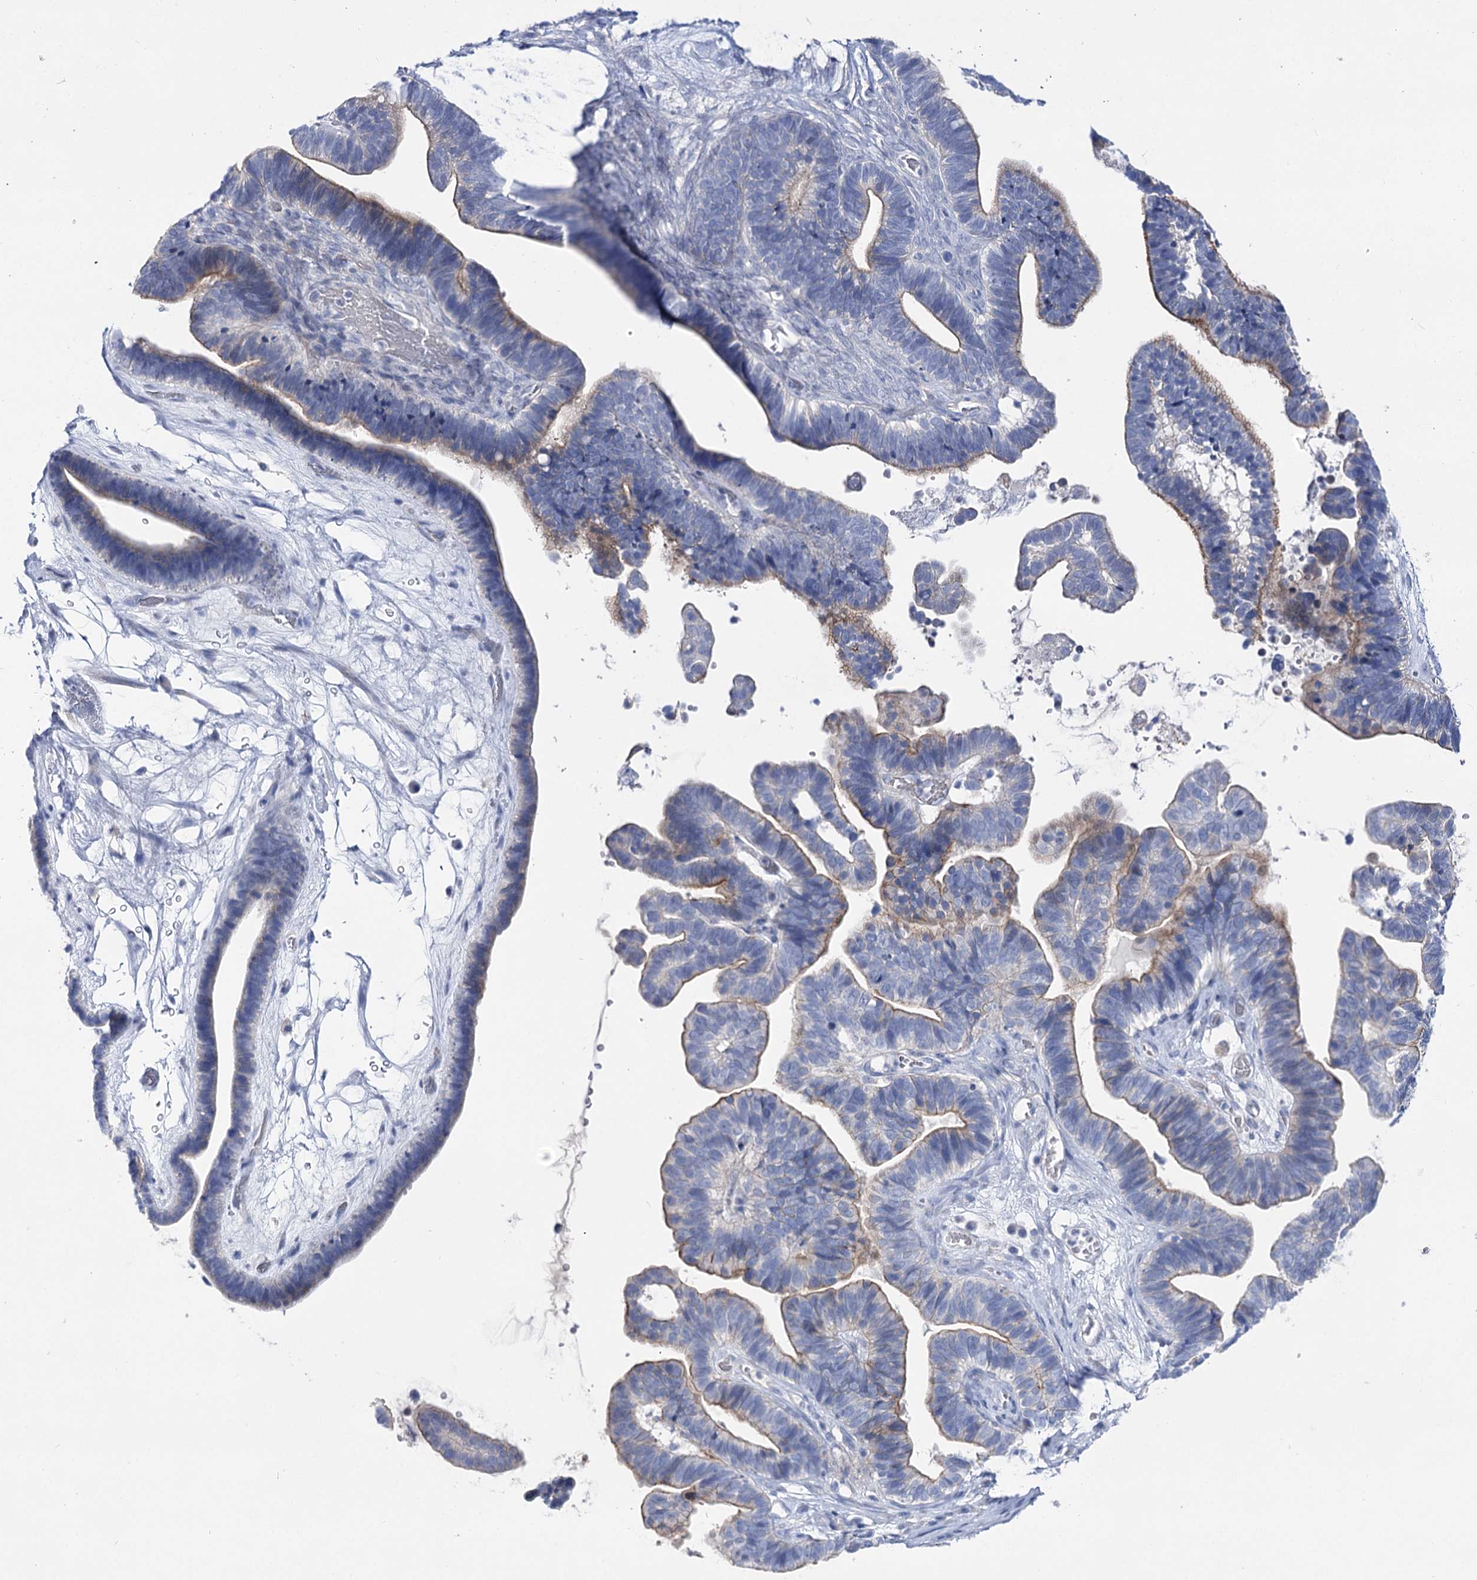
{"staining": {"intensity": "moderate", "quantity": "<25%", "location": "cytoplasmic/membranous"}, "tissue": "ovarian cancer", "cell_type": "Tumor cells", "image_type": "cancer", "snomed": [{"axis": "morphology", "description": "Cystadenocarcinoma, serous, NOS"}, {"axis": "topography", "description": "Ovary"}], "caption": "Serous cystadenocarcinoma (ovarian) was stained to show a protein in brown. There is low levels of moderate cytoplasmic/membranous staining in about <25% of tumor cells.", "gene": "NRAP", "patient": {"sex": "female", "age": 56}}